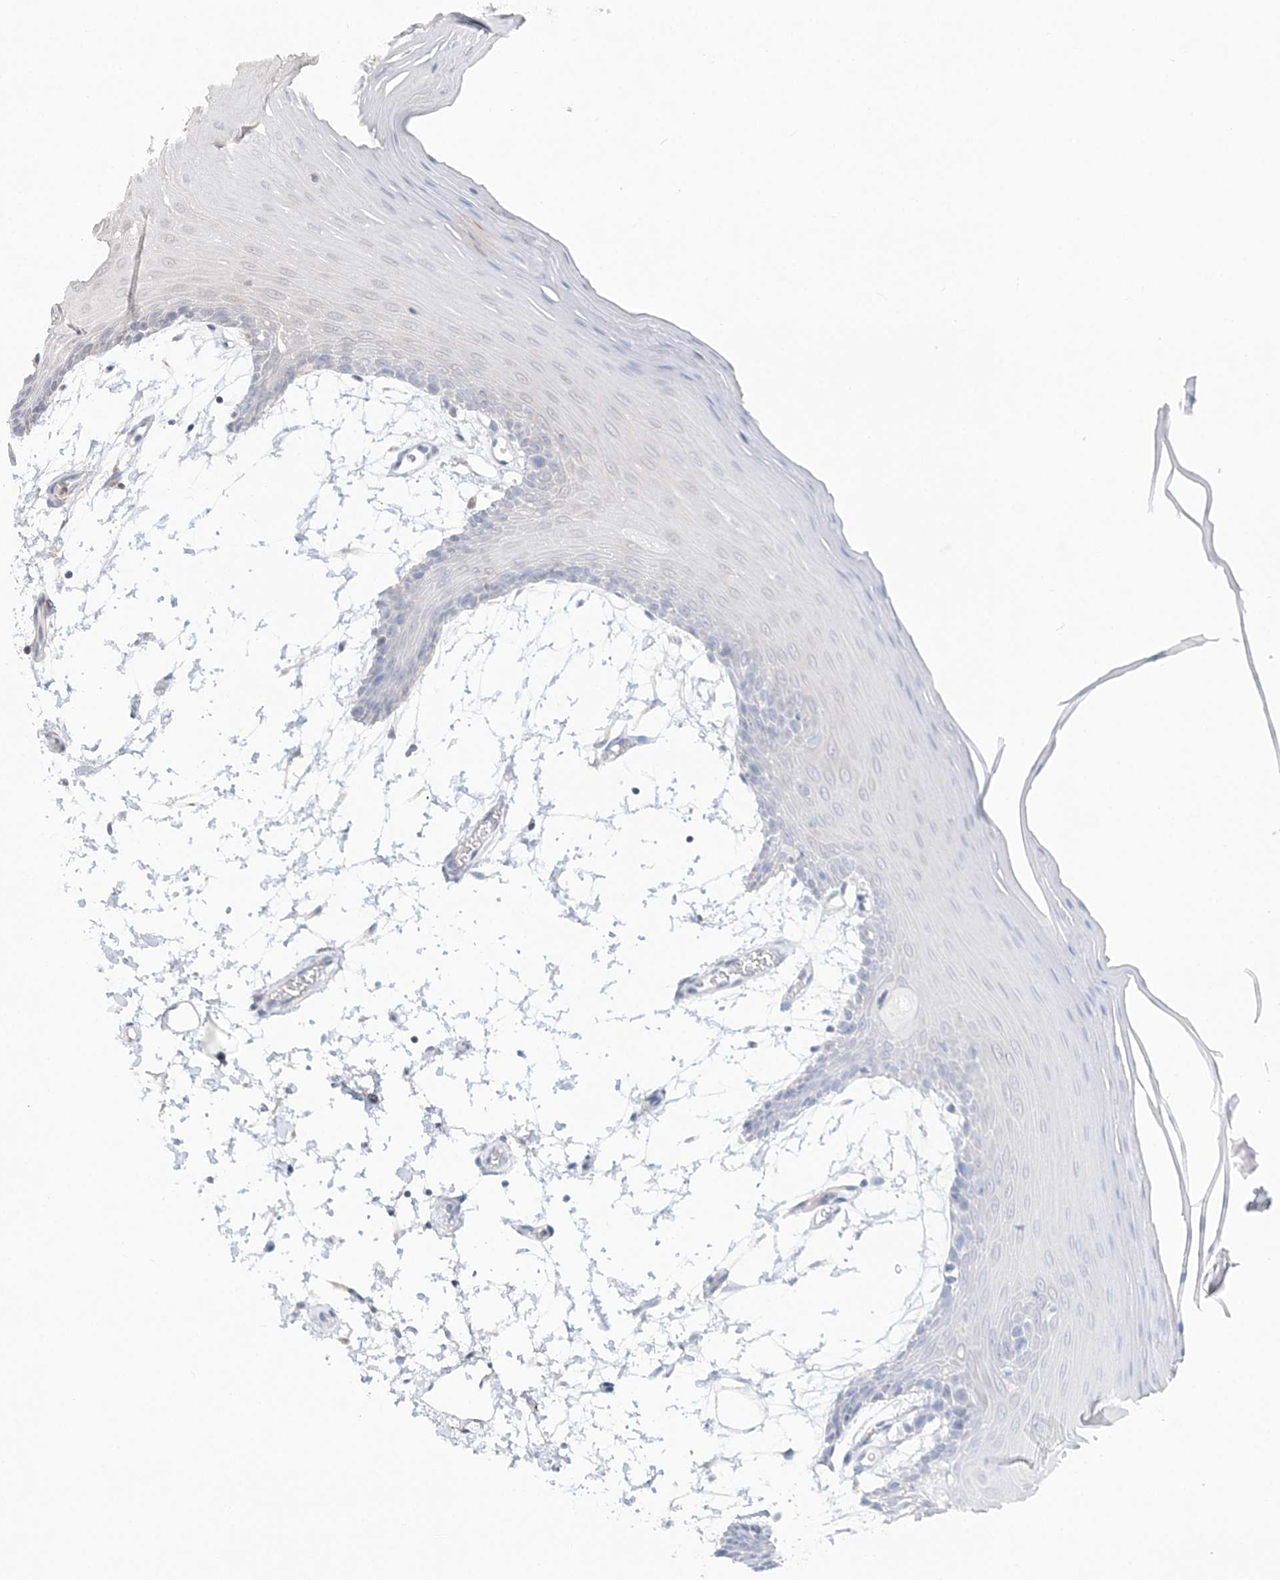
{"staining": {"intensity": "negative", "quantity": "none", "location": "none"}, "tissue": "oral mucosa", "cell_type": "Squamous epithelial cells", "image_type": "normal", "snomed": [{"axis": "morphology", "description": "Normal tissue, NOS"}, {"axis": "topography", "description": "Skeletal muscle"}, {"axis": "topography", "description": "Oral tissue"}, {"axis": "topography", "description": "Salivary gland"}, {"axis": "topography", "description": "Peripheral nerve tissue"}], "caption": "IHC of unremarkable oral mucosa reveals no positivity in squamous epithelial cells.", "gene": "CAB39", "patient": {"sex": "male", "age": 54}}